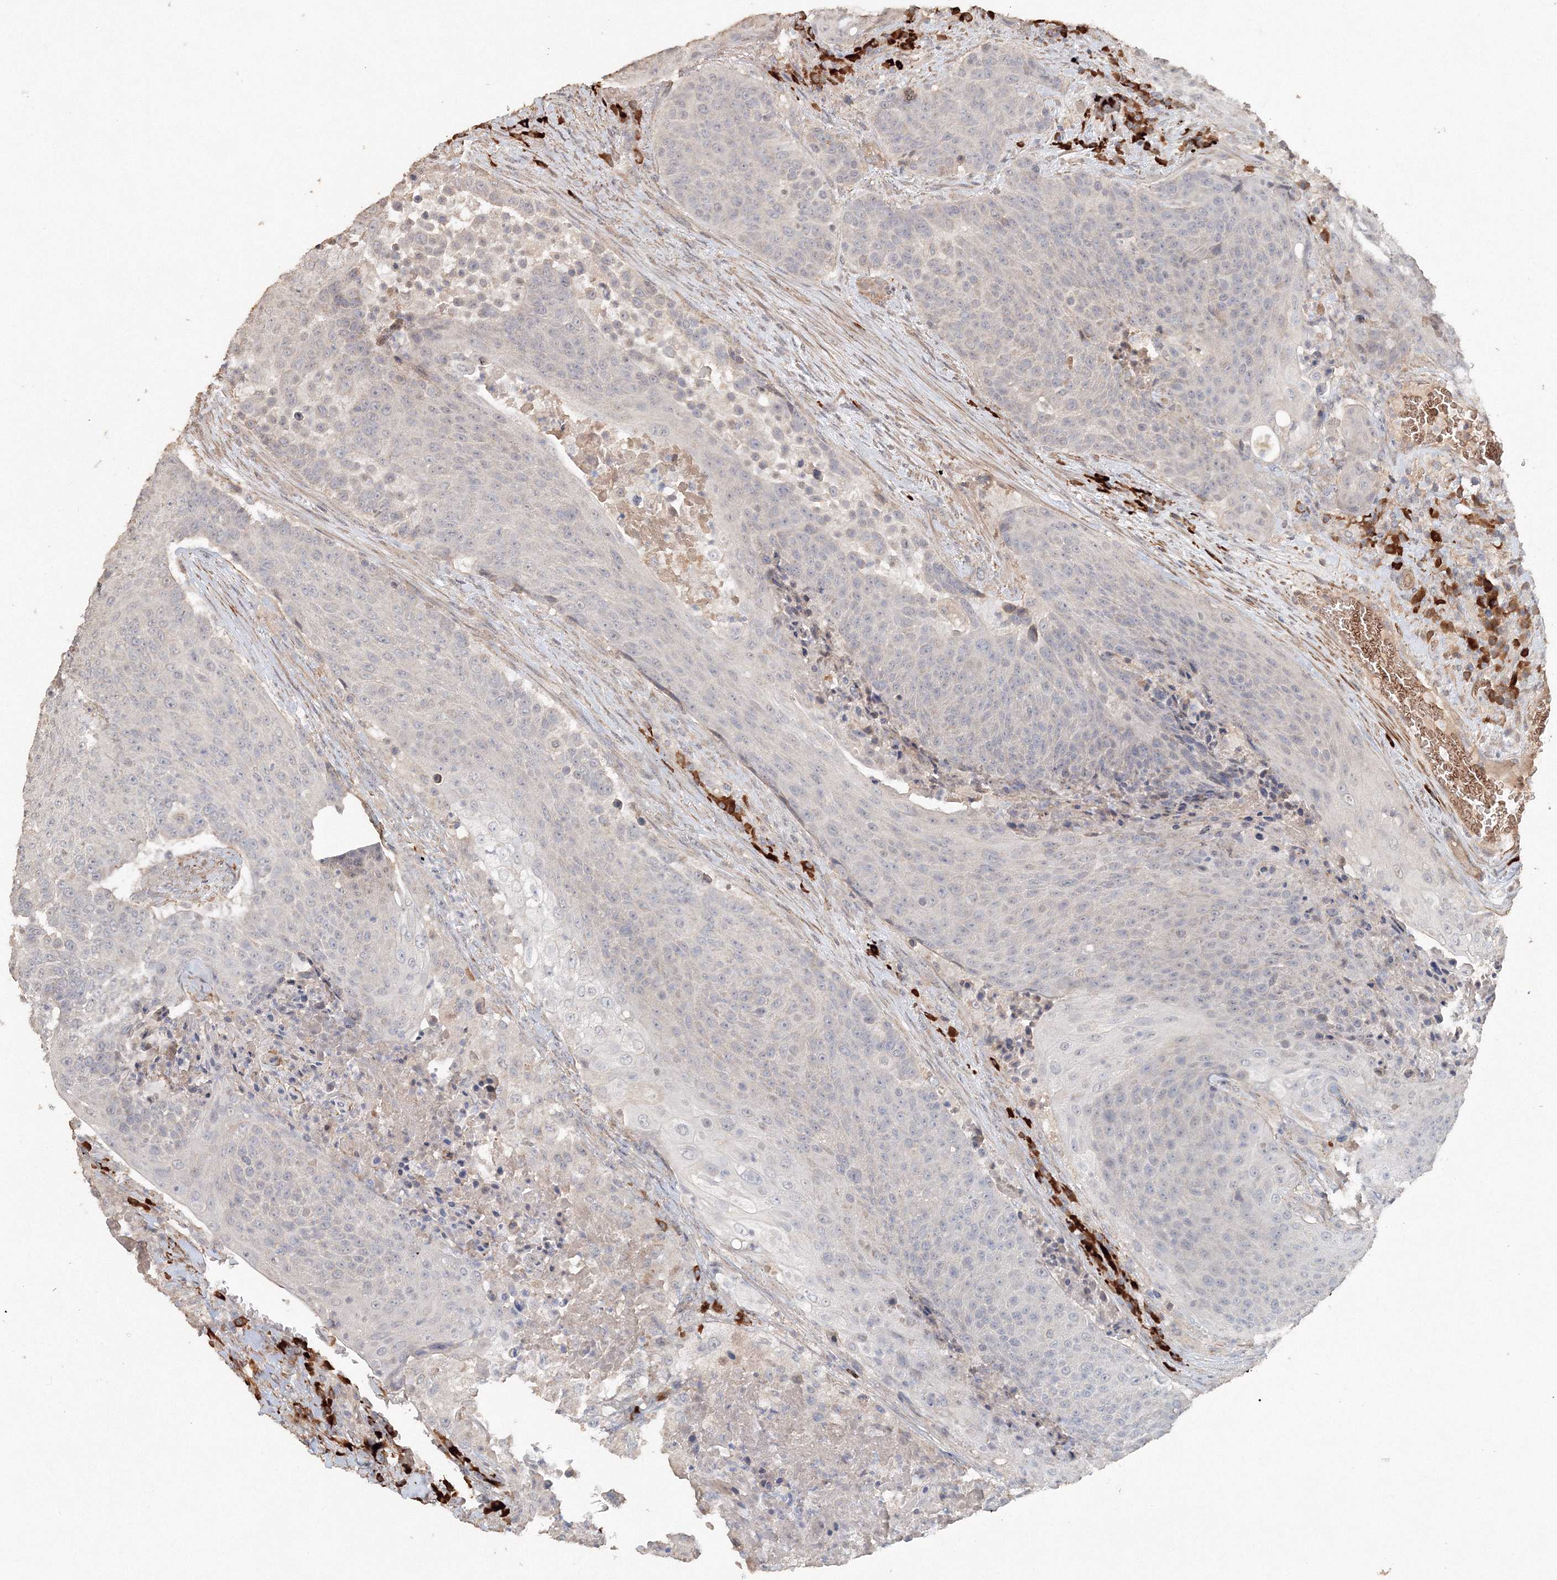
{"staining": {"intensity": "negative", "quantity": "none", "location": "none"}, "tissue": "urothelial cancer", "cell_type": "Tumor cells", "image_type": "cancer", "snomed": [{"axis": "morphology", "description": "Urothelial carcinoma, High grade"}, {"axis": "topography", "description": "Urinary bladder"}], "caption": "An immunohistochemistry photomicrograph of urothelial carcinoma (high-grade) is shown. There is no staining in tumor cells of urothelial carcinoma (high-grade).", "gene": "NALF2", "patient": {"sex": "female", "age": 63}}